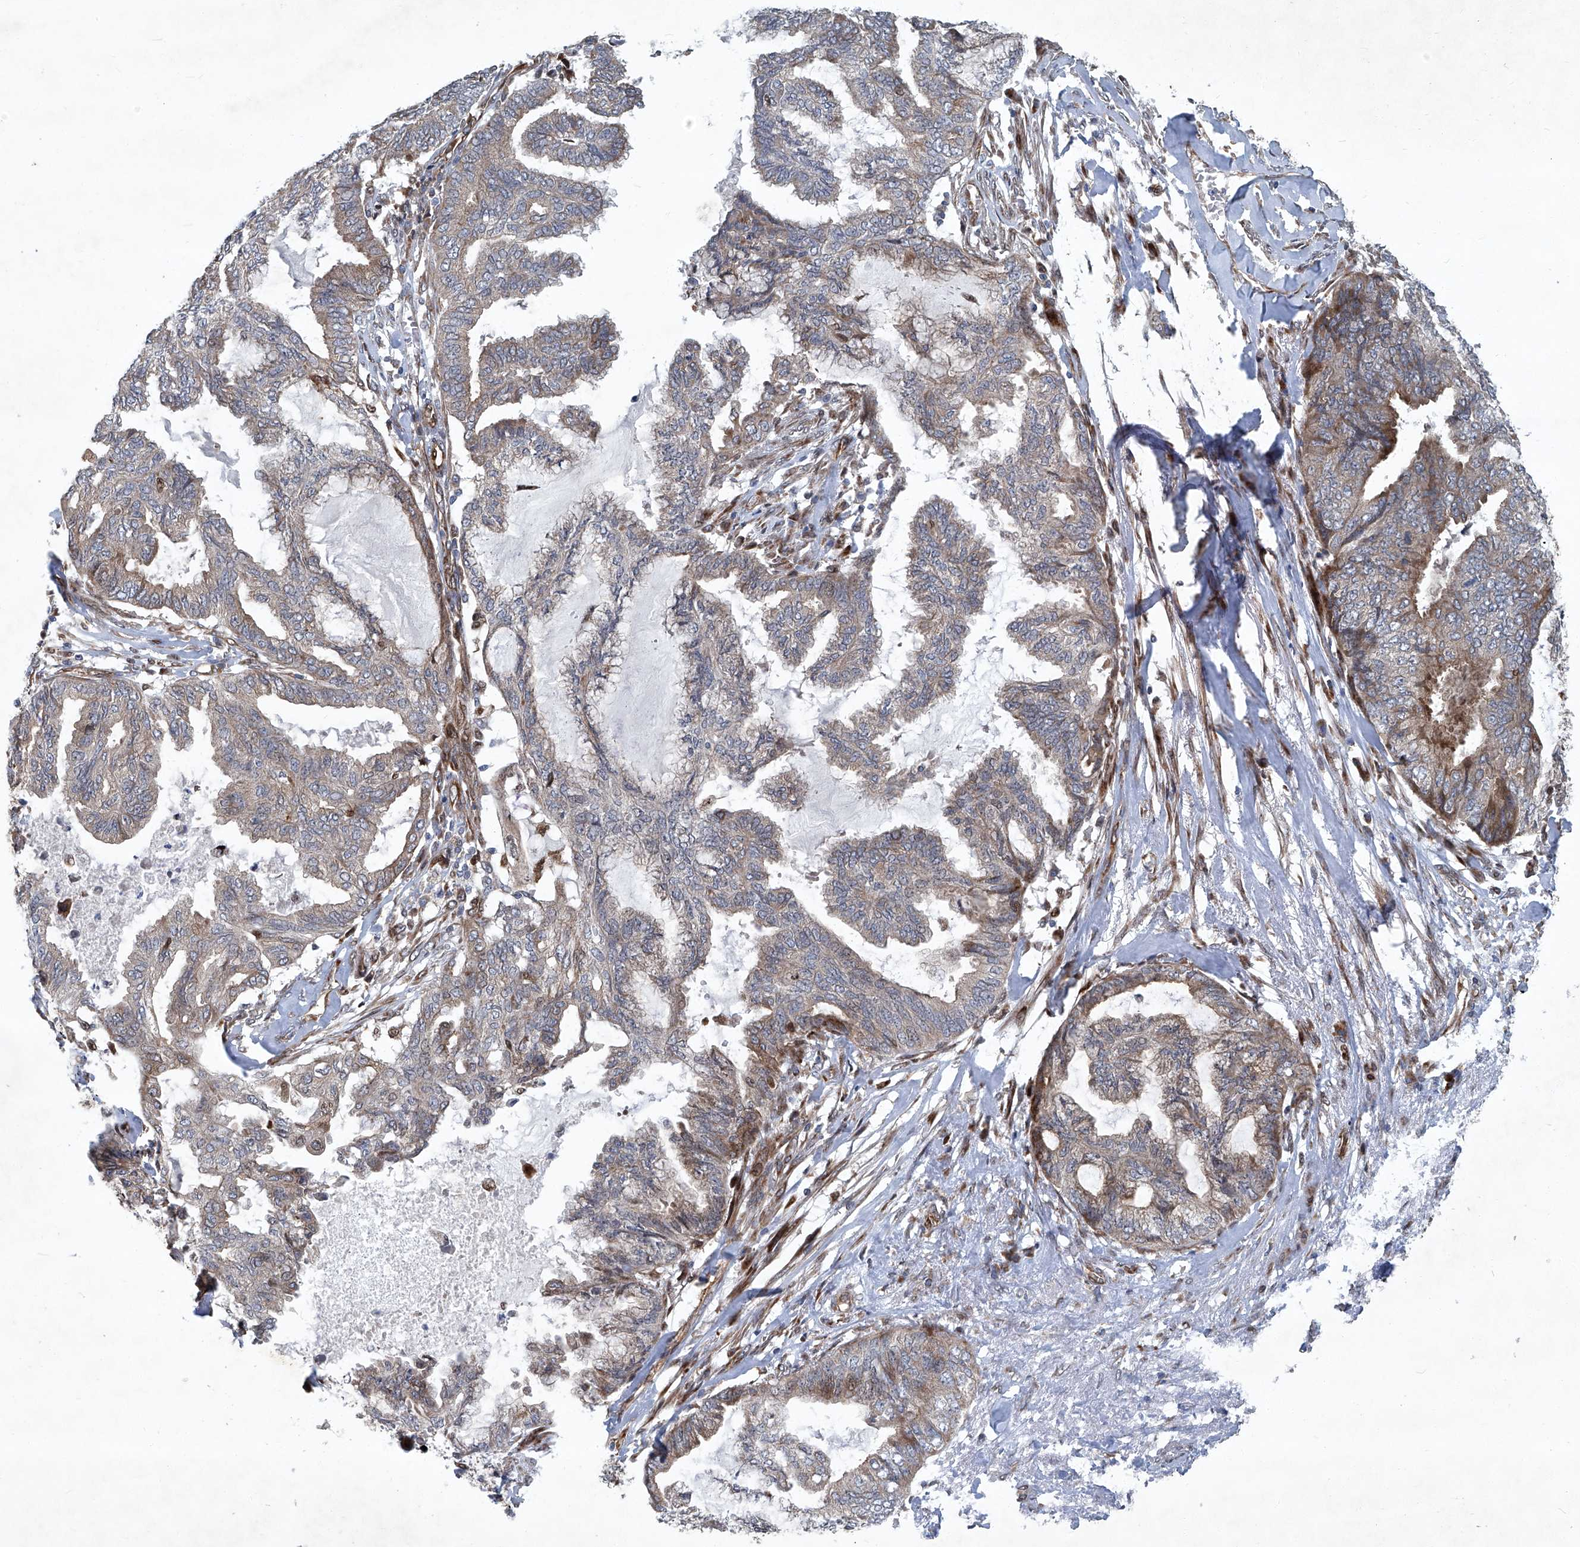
{"staining": {"intensity": "moderate", "quantity": "<25%", "location": "cytoplasmic/membranous"}, "tissue": "endometrial cancer", "cell_type": "Tumor cells", "image_type": "cancer", "snomed": [{"axis": "morphology", "description": "Adenocarcinoma, NOS"}, {"axis": "topography", "description": "Endometrium"}], "caption": "This image shows endometrial cancer stained with IHC to label a protein in brown. The cytoplasmic/membranous of tumor cells show moderate positivity for the protein. Nuclei are counter-stained blue.", "gene": "GPR132", "patient": {"sex": "female", "age": 86}}